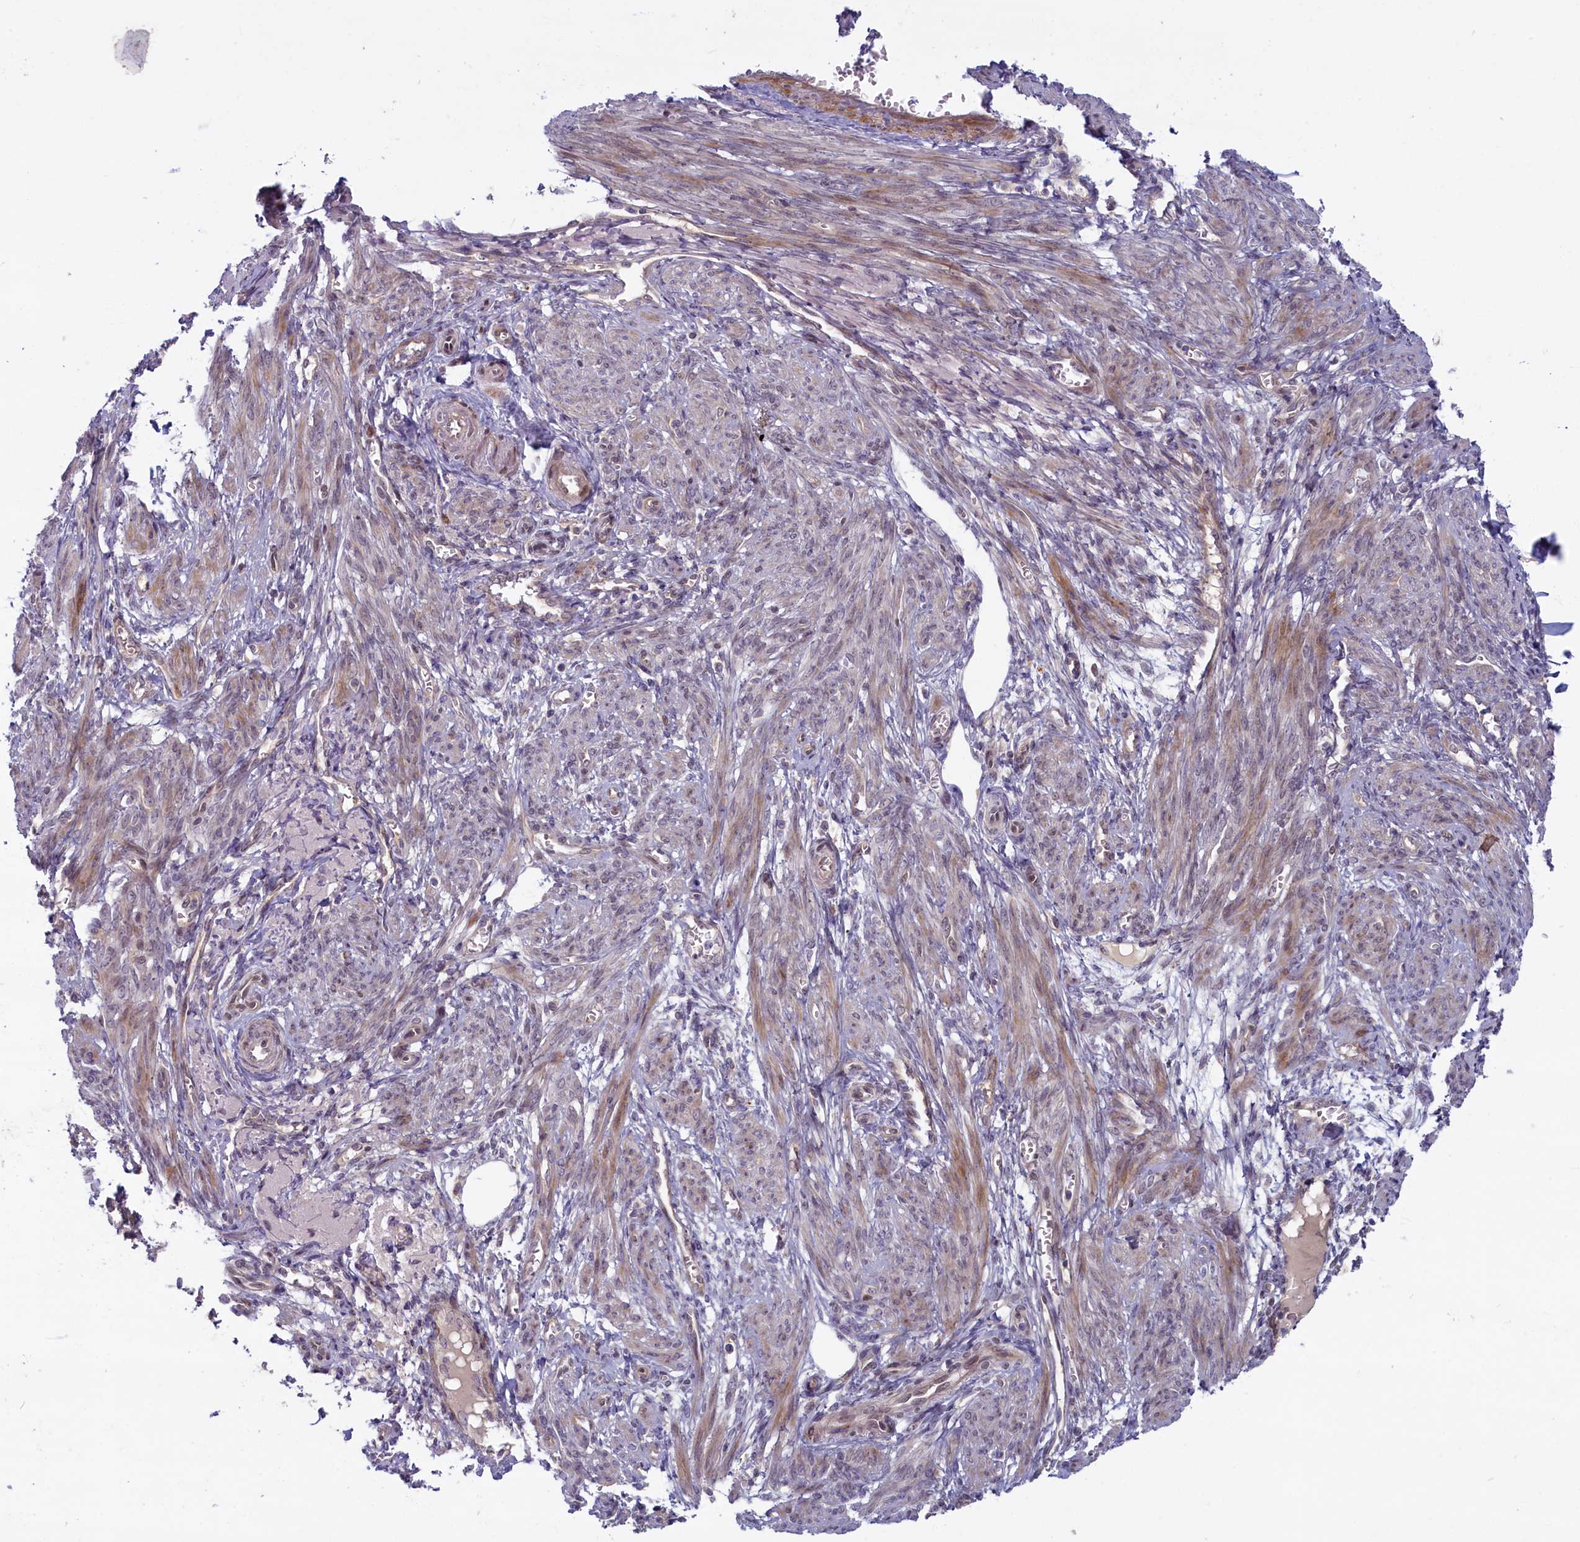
{"staining": {"intensity": "moderate", "quantity": "<25%", "location": "cytoplasmic/membranous"}, "tissue": "smooth muscle", "cell_type": "Smooth muscle cells", "image_type": "normal", "snomed": [{"axis": "morphology", "description": "Normal tissue, NOS"}, {"axis": "topography", "description": "Smooth muscle"}], "caption": "A brown stain shows moderate cytoplasmic/membranous positivity of a protein in smooth muscle cells of benign smooth muscle. Nuclei are stained in blue.", "gene": "FCSK", "patient": {"sex": "female", "age": 39}}